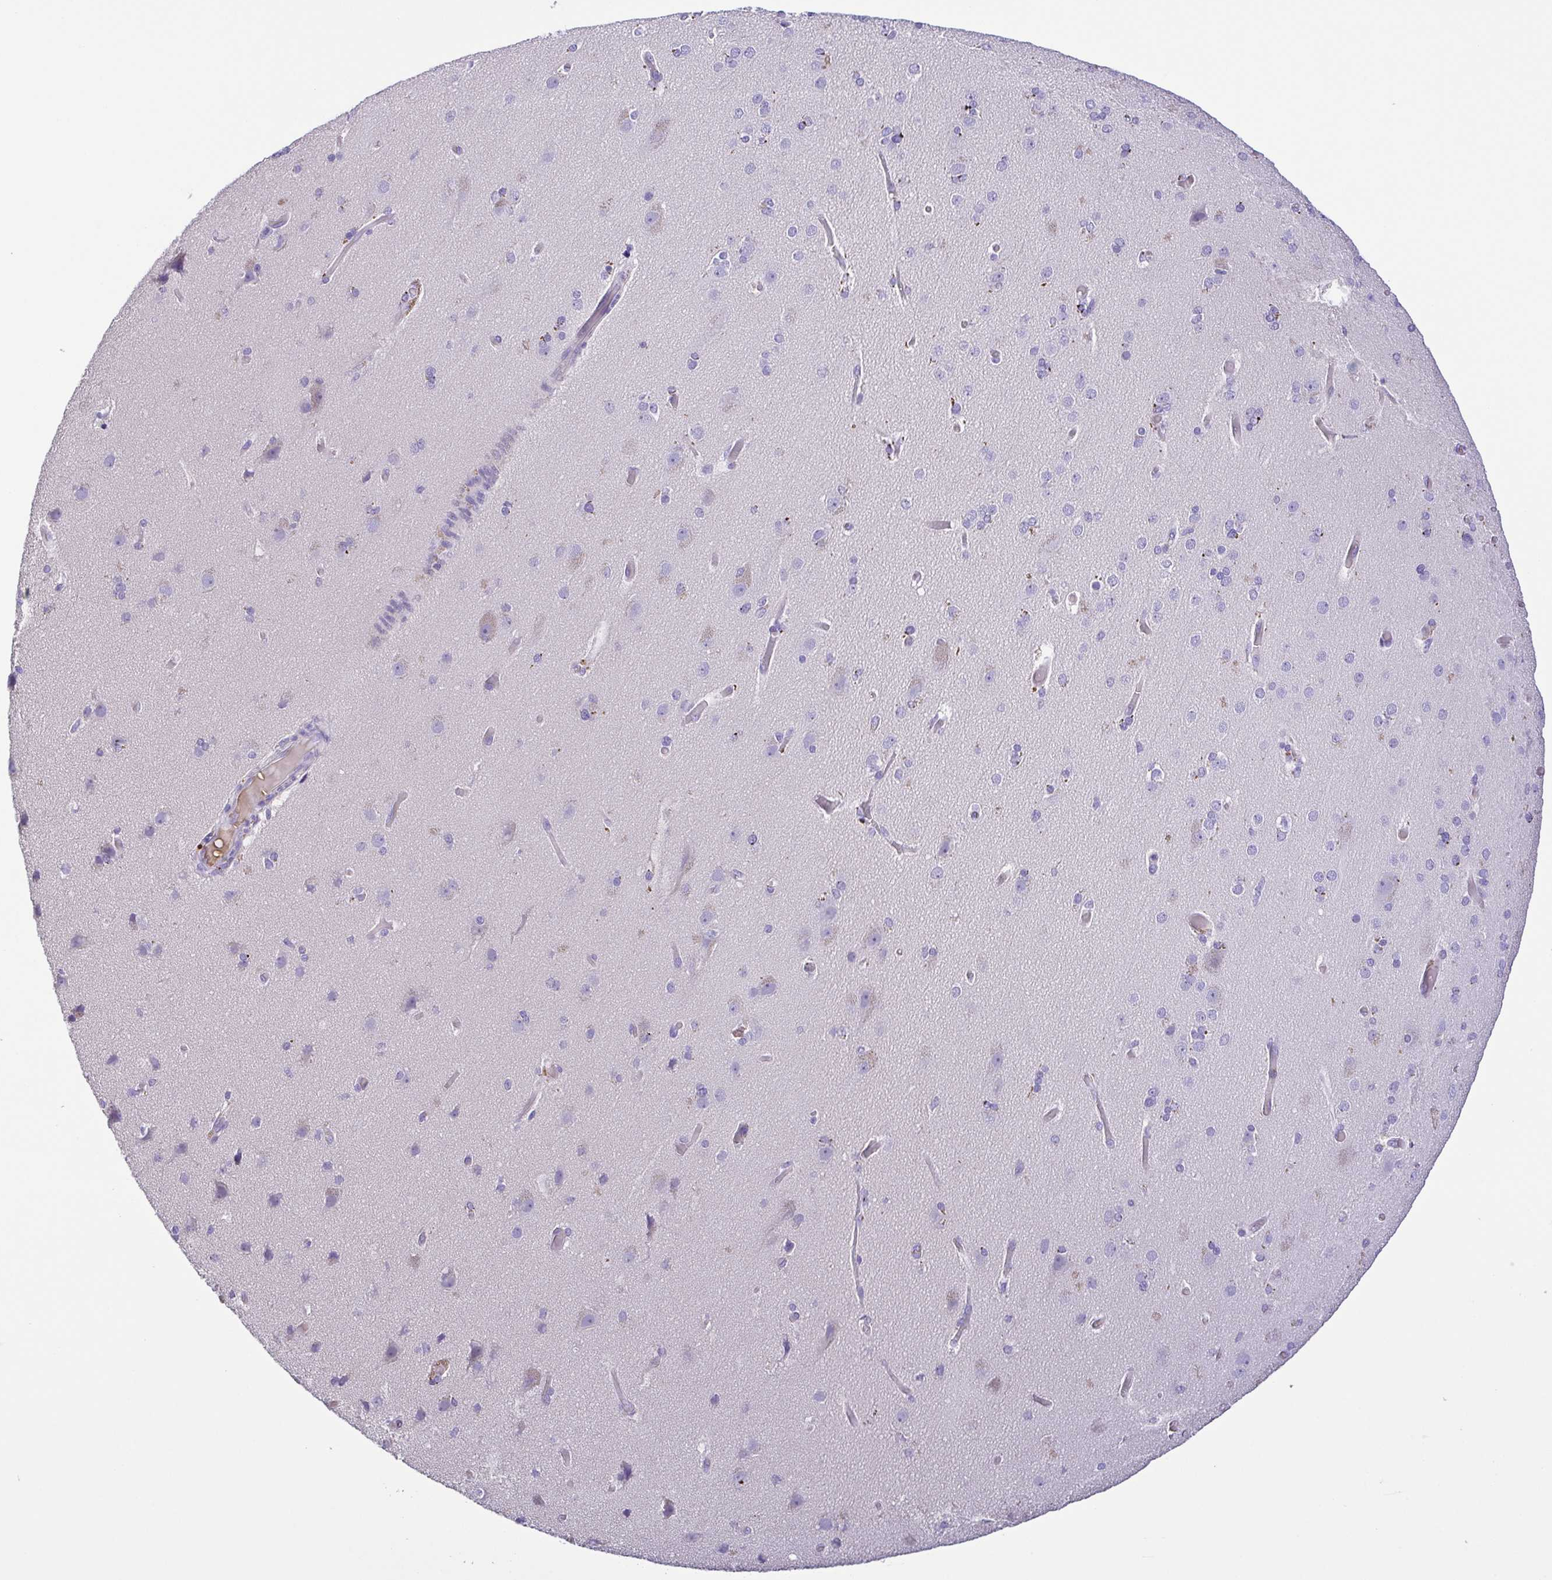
{"staining": {"intensity": "negative", "quantity": "none", "location": "none"}, "tissue": "cerebral cortex", "cell_type": "Endothelial cells", "image_type": "normal", "snomed": [{"axis": "morphology", "description": "Normal tissue, NOS"}, {"axis": "morphology", "description": "Glioma, malignant, High grade"}, {"axis": "topography", "description": "Cerebral cortex"}], "caption": "The immunohistochemistry (IHC) image has no significant expression in endothelial cells of cerebral cortex.", "gene": "IGFL1", "patient": {"sex": "male", "age": 71}}